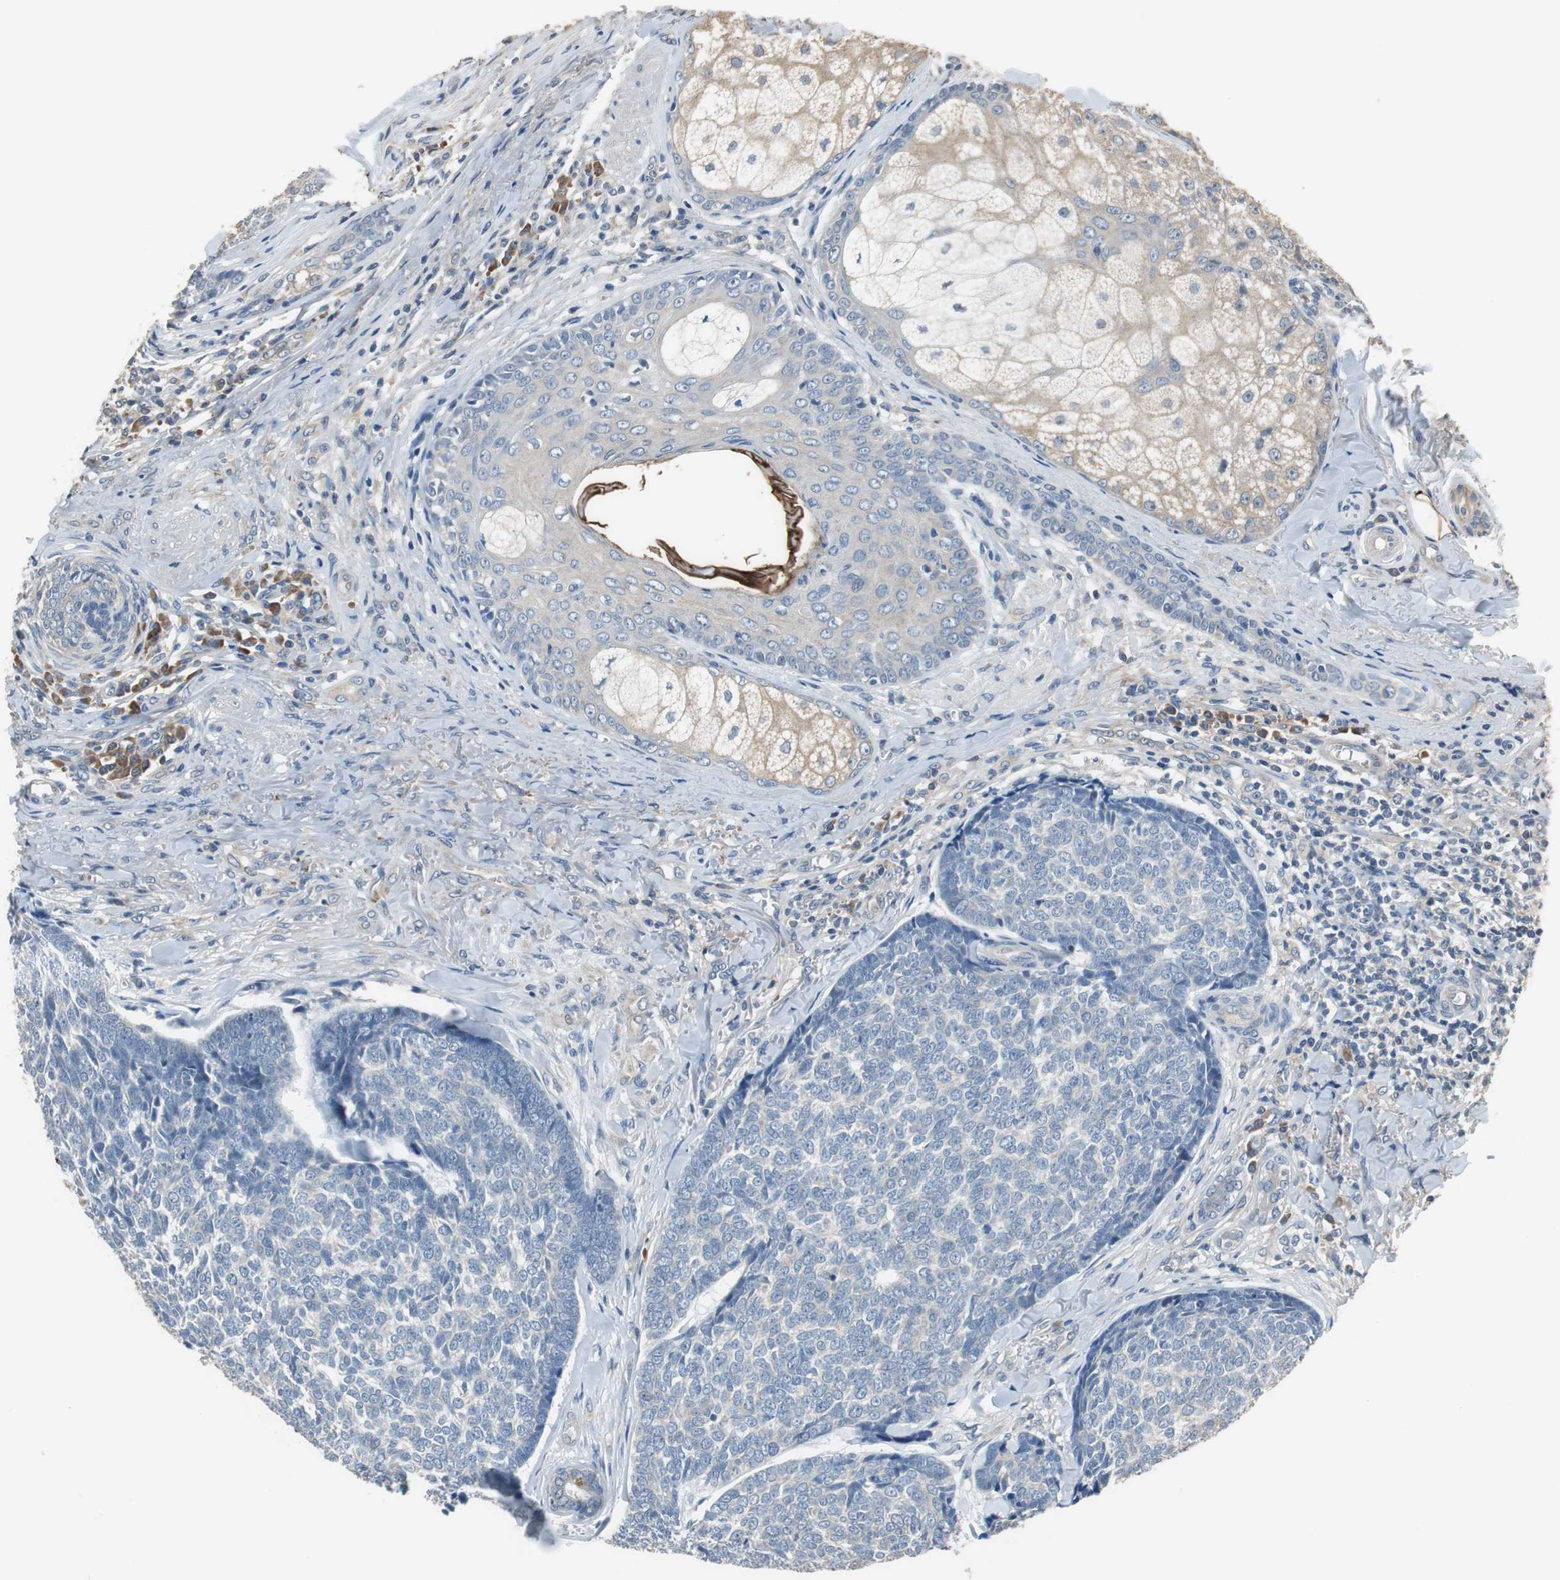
{"staining": {"intensity": "negative", "quantity": "none", "location": "none"}, "tissue": "skin cancer", "cell_type": "Tumor cells", "image_type": "cancer", "snomed": [{"axis": "morphology", "description": "Basal cell carcinoma"}, {"axis": "topography", "description": "Skin"}], "caption": "A high-resolution micrograph shows IHC staining of skin cancer, which demonstrates no significant staining in tumor cells.", "gene": "PI4KB", "patient": {"sex": "male", "age": 84}}